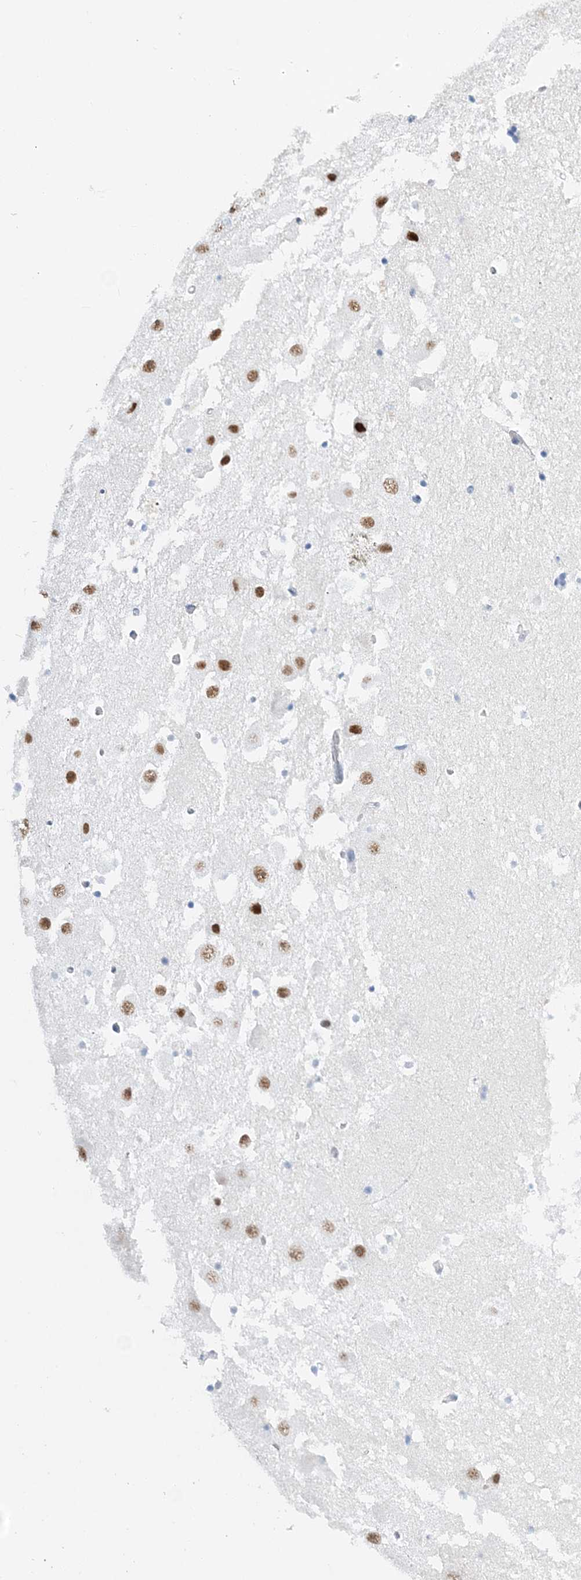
{"staining": {"intensity": "negative", "quantity": "none", "location": "none"}, "tissue": "hippocampus", "cell_type": "Glial cells", "image_type": "normal", "snomed": [{"axis": "morphology", "description": "Normal tissue, NOS"}, {"axis": "topography", "description": "Hippocampus"}], "caption": "High power microscopy histopathology image of an immunohistochemistry photomicrograph of unremarkable hippocampus, revealing no significant staining in glial cells.", "gene": "PRMT9", "patient": {"sex": "female", "age": 52}}